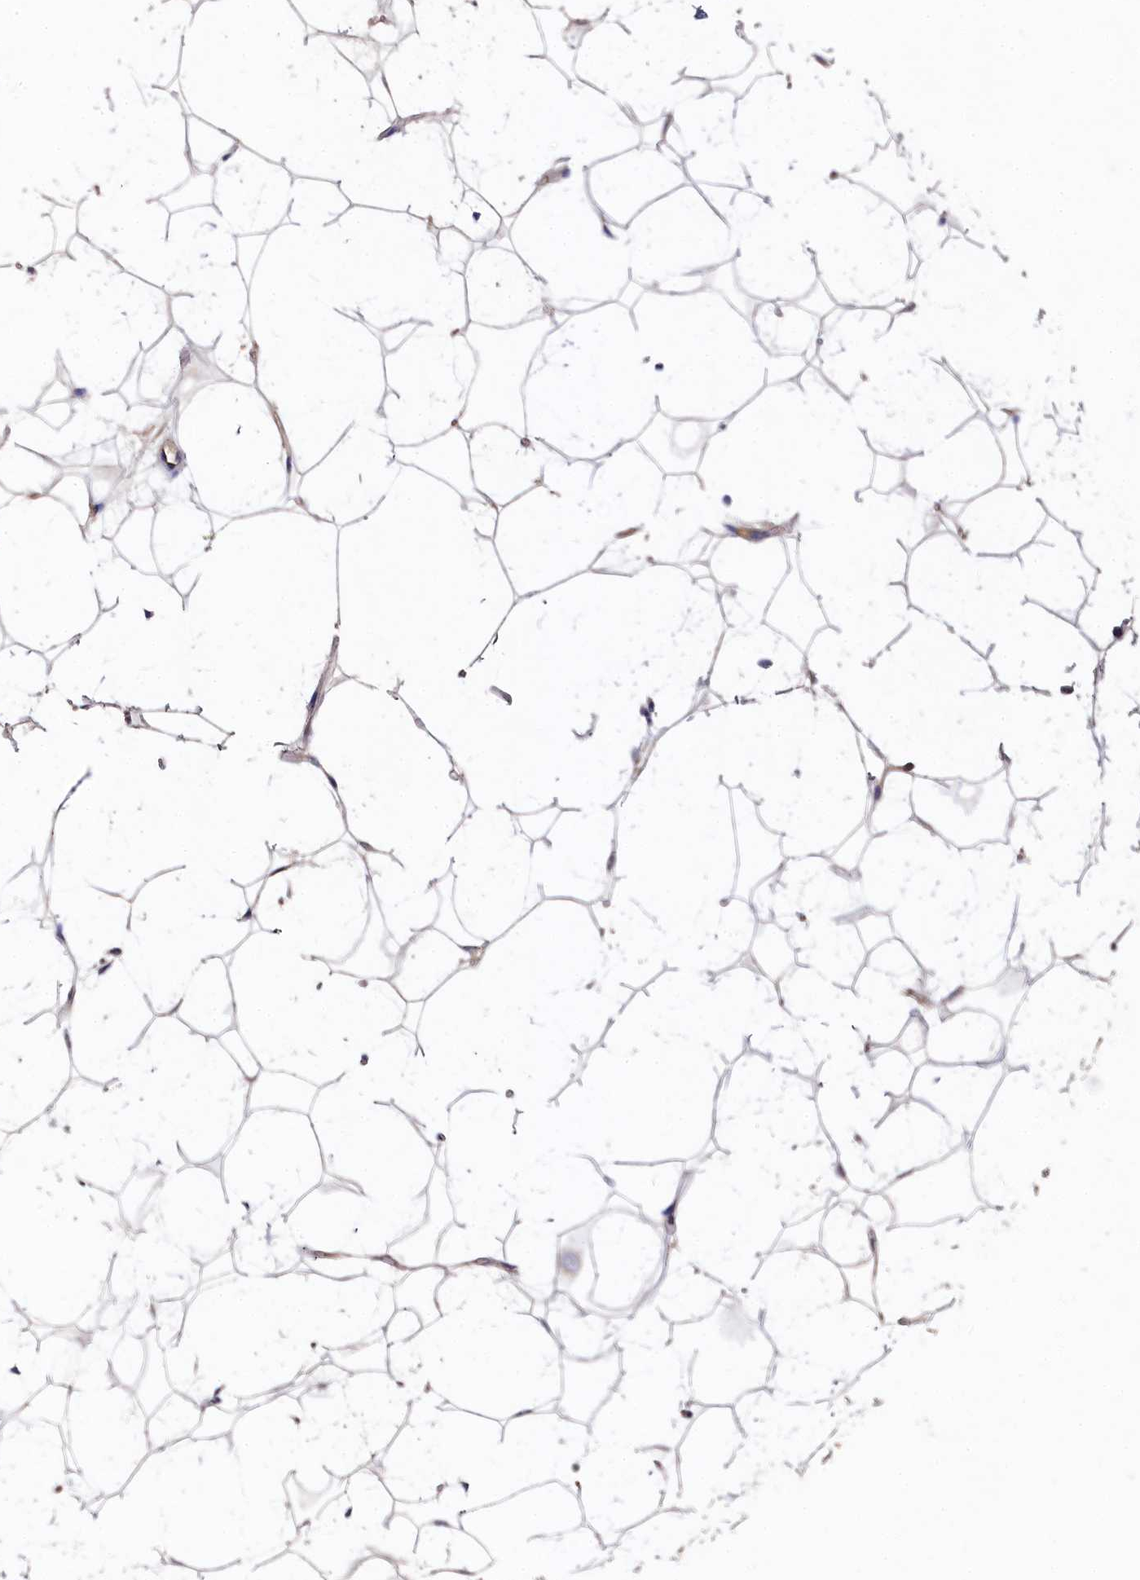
{"staining": {"intensity": "moderate", "quantity": "25%-75%", "location": "cytoplasmic/membranous"}, "tissue": "adipose tissue", "cell_type": "Adipocytes", "image_type": "normal", "snomed": [{"axis": "morphology", "description": "Normal tissue, NOS"}, {"axis": "topography", "description": "Breast"}], "caption": "Moderate cytoplasmic/membranous positivity for a protein is seen in approximately 25%-75% of adipocytes of benign adipose tissue using immunohistochemistry (IHC).", "gene": "HERC3", "patient": {"sex": "female", "age": 26}}